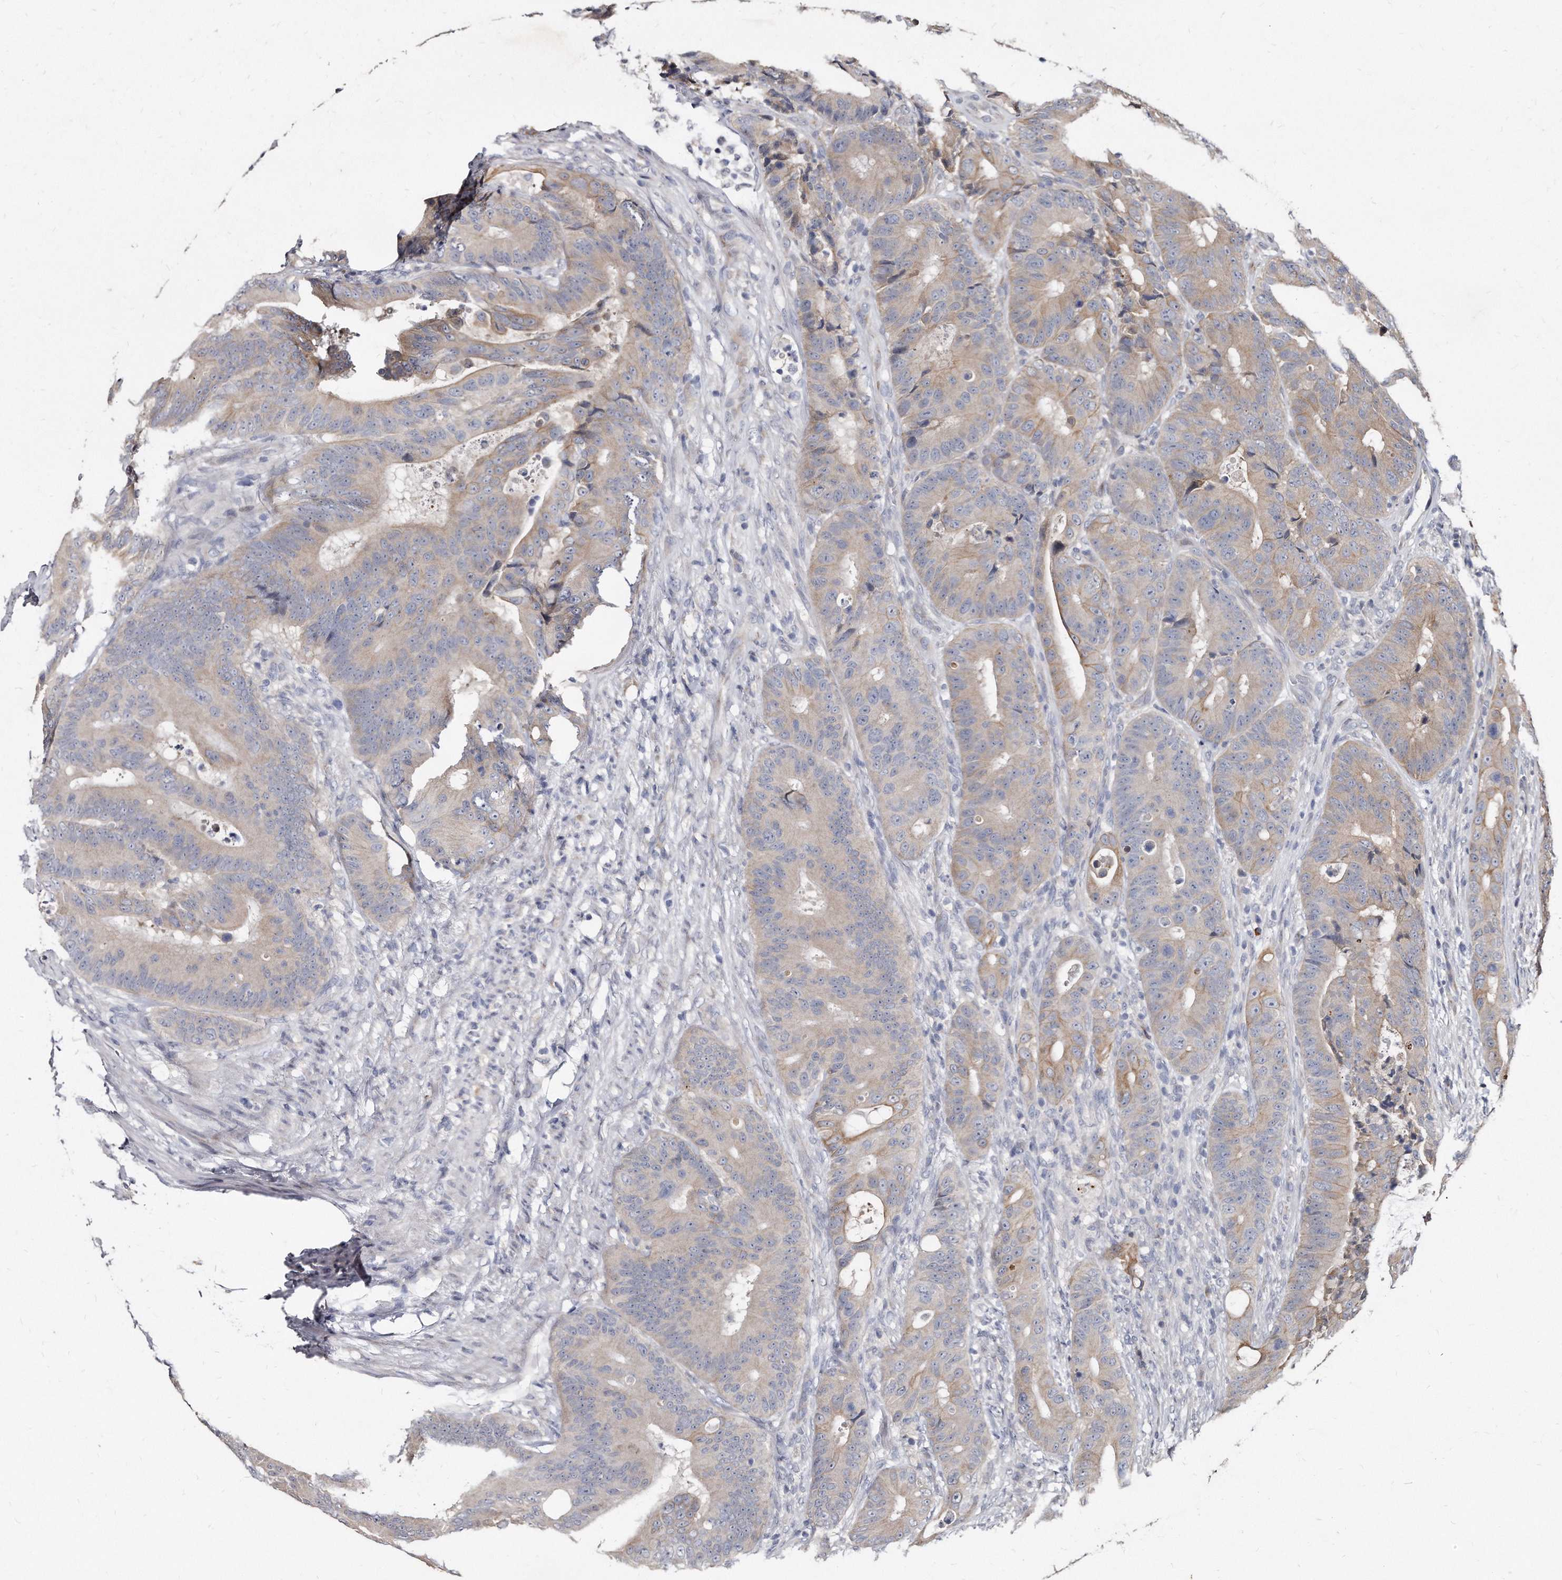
{"staining": {"intensity": "weak", "quantity": "25%-75%", "location": "cytoplasmic/membranous"}, "tissue": "colorectal cancer", "cell_type": "Tumor cells", "image_type": "cancer", "snomed": [{"axis": "morphology", "description": "Adenocarcinoma, NOS"}, {"axis": "topography", "description": "Colon"}], "caption": "Immunohistochemistry (IHC) of human adenocarcinoma (colorectal) exhibits low levels of weak cytoplasmic/membranous positivity in about 25%-75% of tumor cells.", "gene": "KLHDC3", "patient": {"sex": "male", "age": 83}}